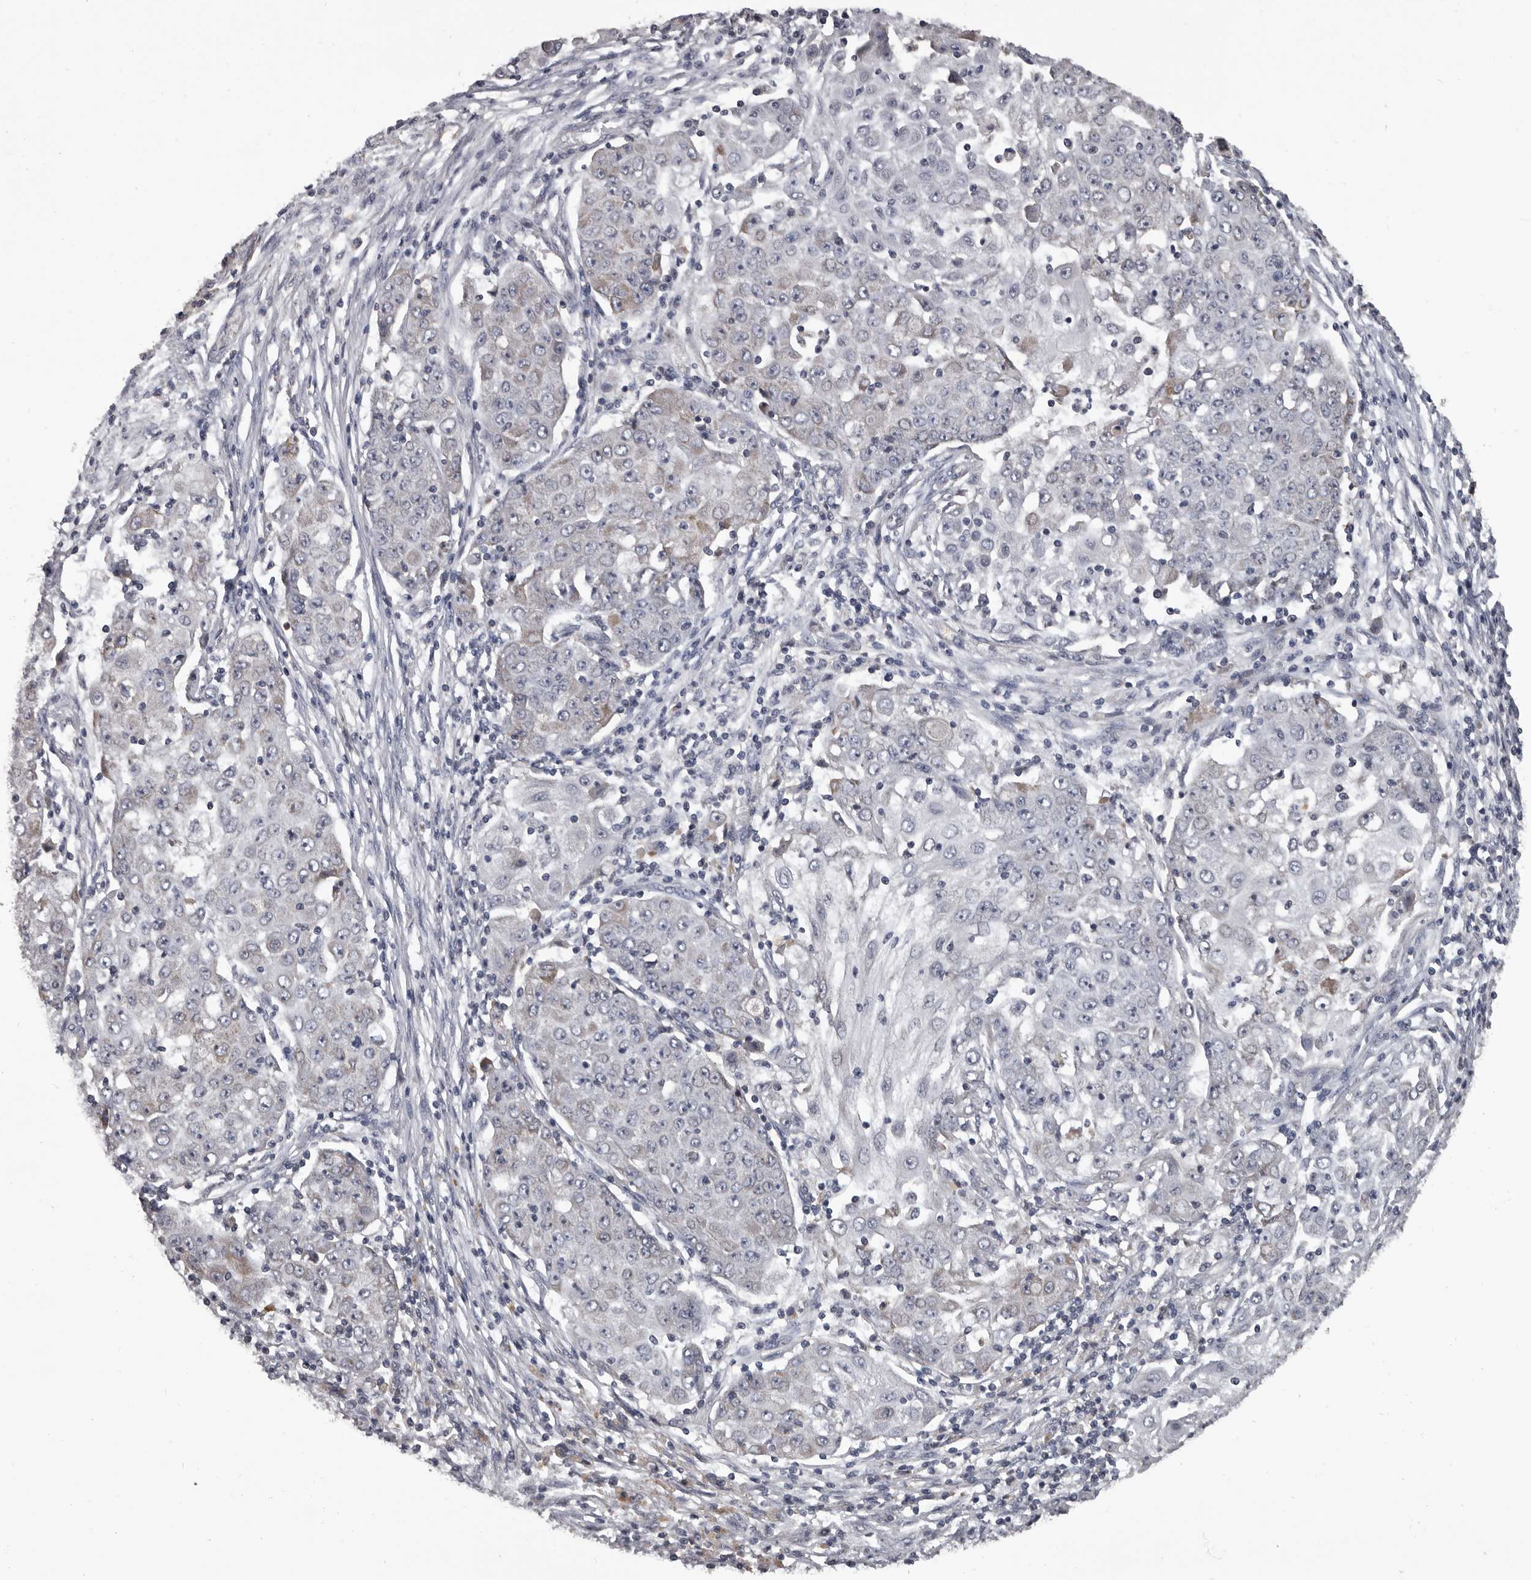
{"staining": {"intensity": "negative", "quantity": "none", "location": "none"}, "tissue": "ovarian cancer", "cell_type": "Tumor cells", "image_type": "cancer", "snomed": [{"axis": "morphology", "description": "Carcinoma, endometroid"}, {"axis": "topography", "description": "Ovary"}], "caption": "There is no significant positivity in tumor cells of ovarian cancer. The staining is performed using DAB brown chromogen with nuclei counter-stained in using hematoxylin.", "gene": "ALDH5A1", "patient": {"sex": "female", "age": 42}}